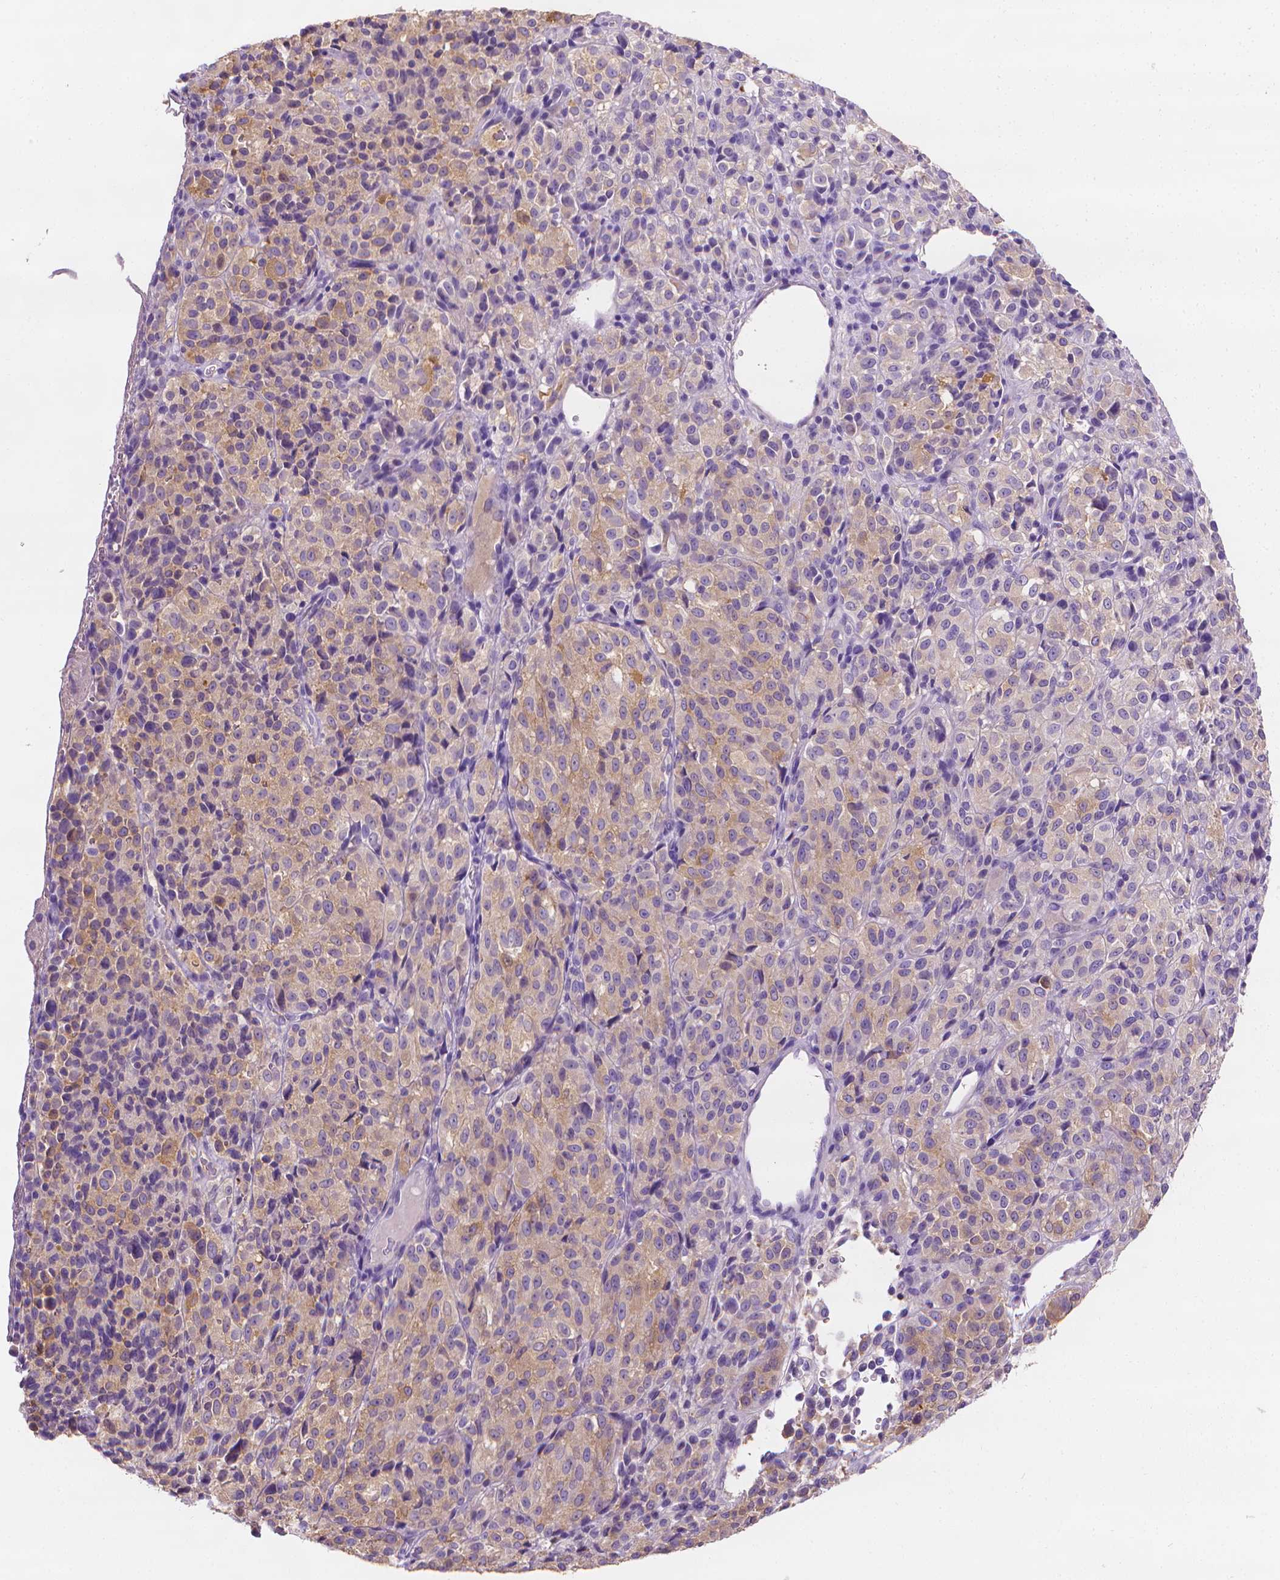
{"staining": {"intensity": "weak", "quantity": ">75%", "location": "cytoplasmic/membranous"}, "tissue": "melanoma", "cell_type": "Tumor cells", "image_type": "cancer", "snomed": [{"axis": "morphology", "description": "Malignant melanoma, Metastatic site"}, {"axis": "topography", "description": "Brain"}], "caption": "The photomicrograph displays a brown stain indicating the presence of a protein in the cytoplasmic/membranous of tumor cells in melanoma. The staining was performed using DAB to visualize the protein expression in brown, while the nuclei were stained in blue with hematoxylin (Magnification: 20x).", "gene": "FASN", "patient": {"sex": "female", "age": 56}}